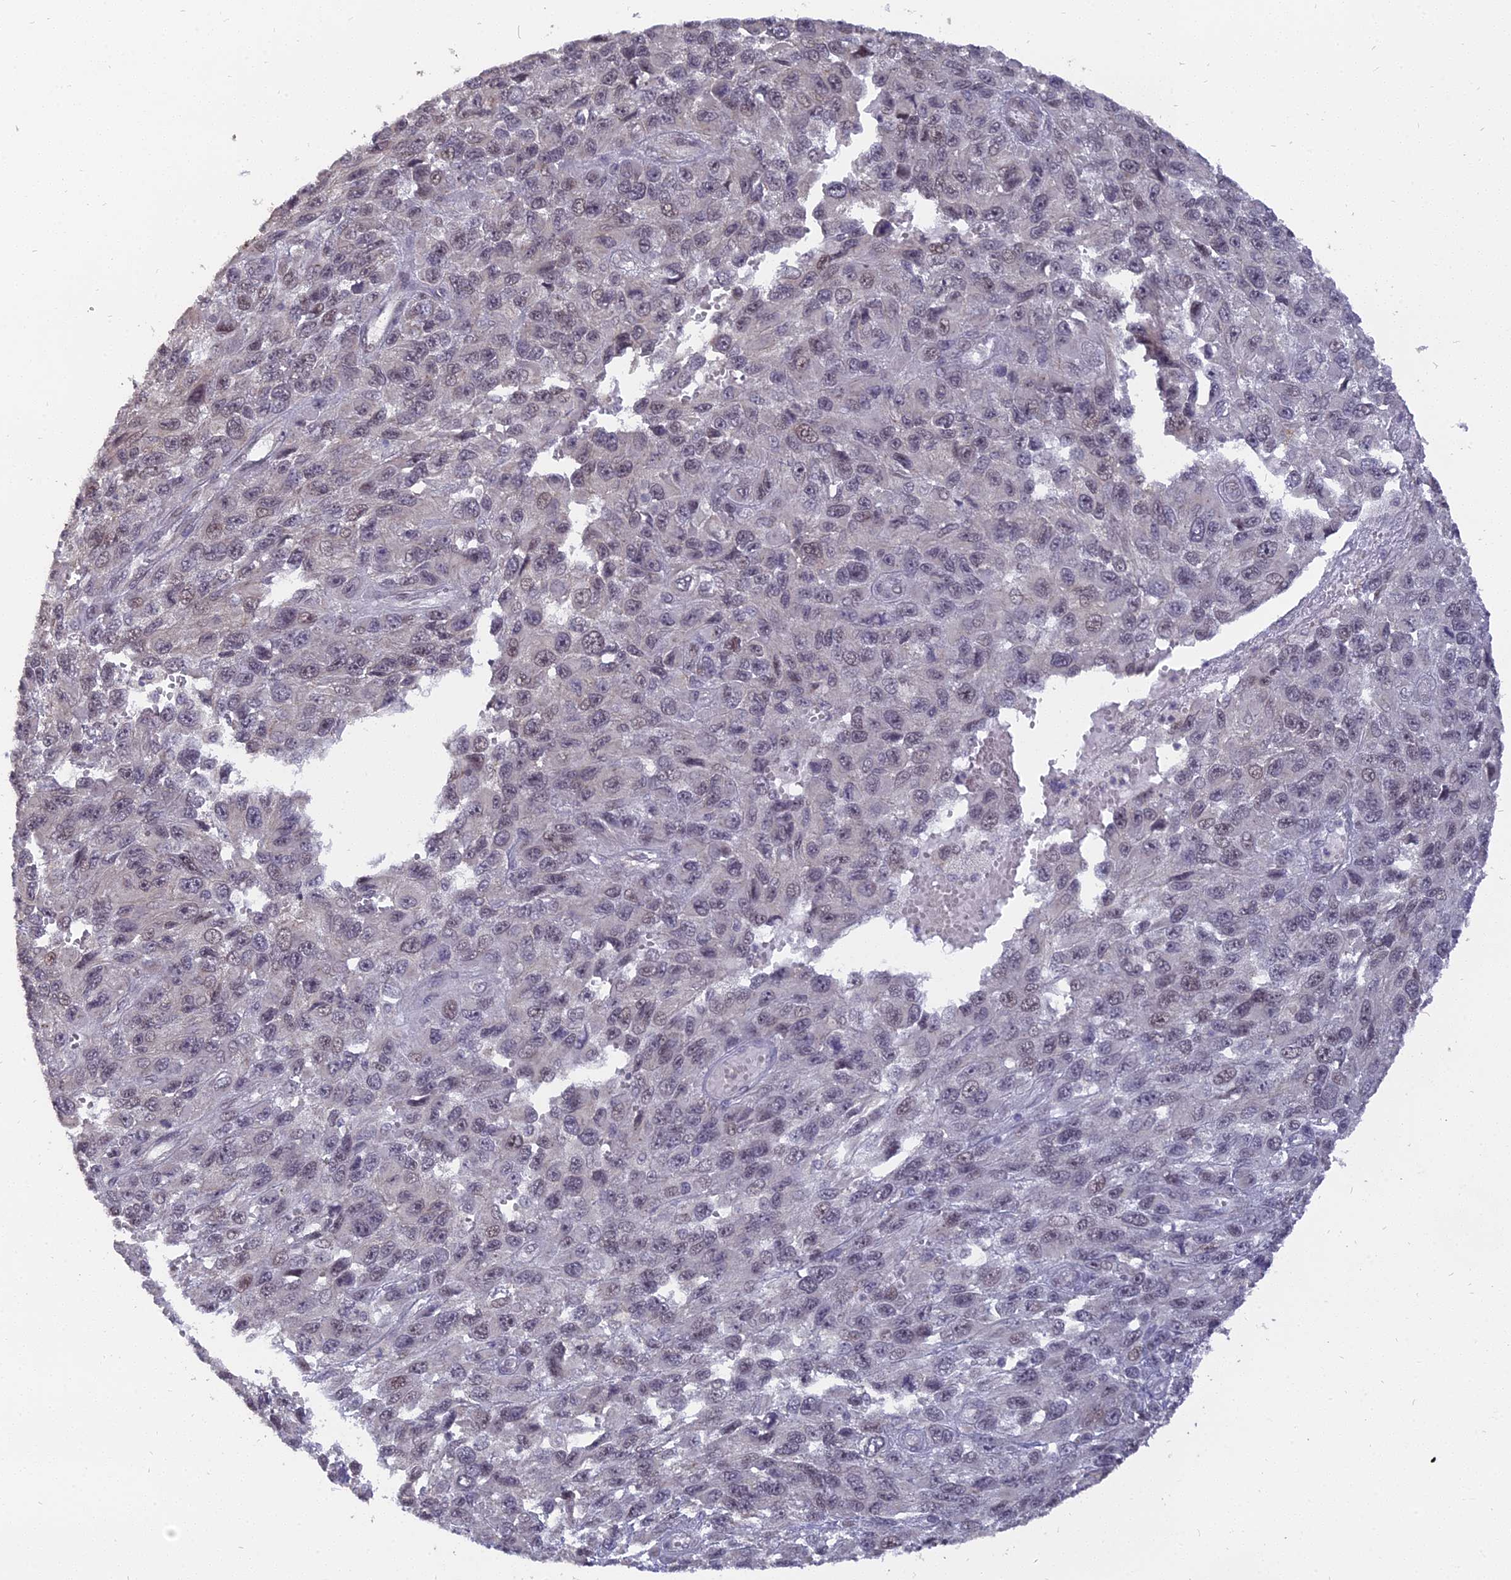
{"staining": {"intensity": "weak", "quantity": "<25%", "location": "nuclear"}, "tissue": "melanoma", "cell_type": "Tumor cells", "image_type": "cancer", "snomed": [{"axis": "morphology", "description": "Normal tissue, NOS"}, {"axis": "morphology", "description": "Malignant melanoma, NOS"}, {"axis": "topography", "description": "Skin"}], "caption": "Immunohistochemical staining of human melanoma exhibits no significant staining in tumor cells. (DAB immunohistochemistry, high magnification).", "gene": "NR1H3", "patient": {"sex": "female", "age": 96}}